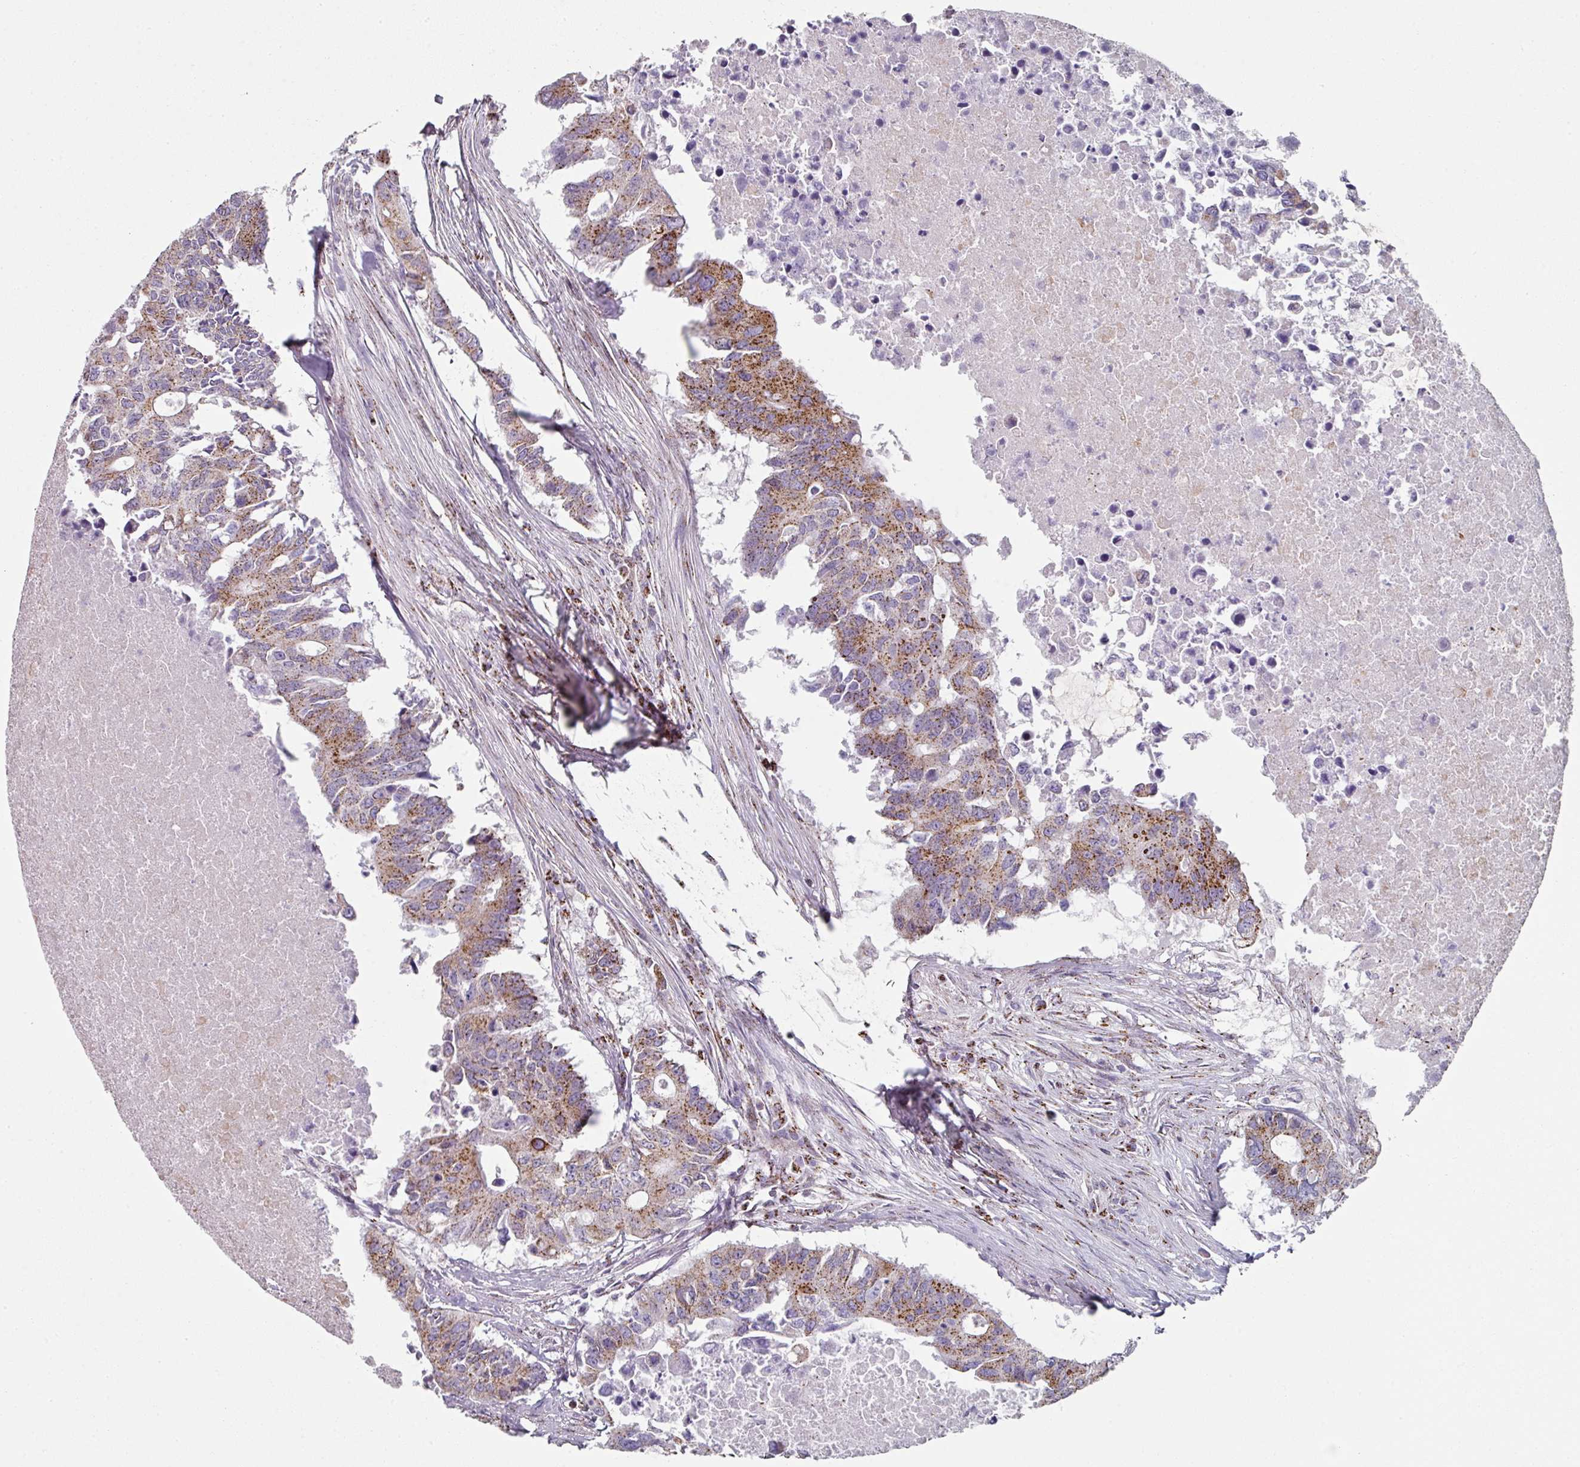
{"staining": {"intensity": "moderate", "quantity": ">75%", "location": "cytoplasmic/membranous"}, "tissue": "colorectal cancer", "cell_type": "Tumor cells", "image_type": "cancer", "snomed": [{"axis": "morphology", "description": "Adenocarcinoma, NOS"}, {"axis": "topography", "description": "Colon"}], "caption": "Immunohistochemical staining of human colorectal adenocarcinoma exhibits medium levels of moderate cytoplasmic/membranous expression in approximately >75% of tumor cells.", "gene": "CCDC85B", "patient": {"sex": "male", "age": 71}}